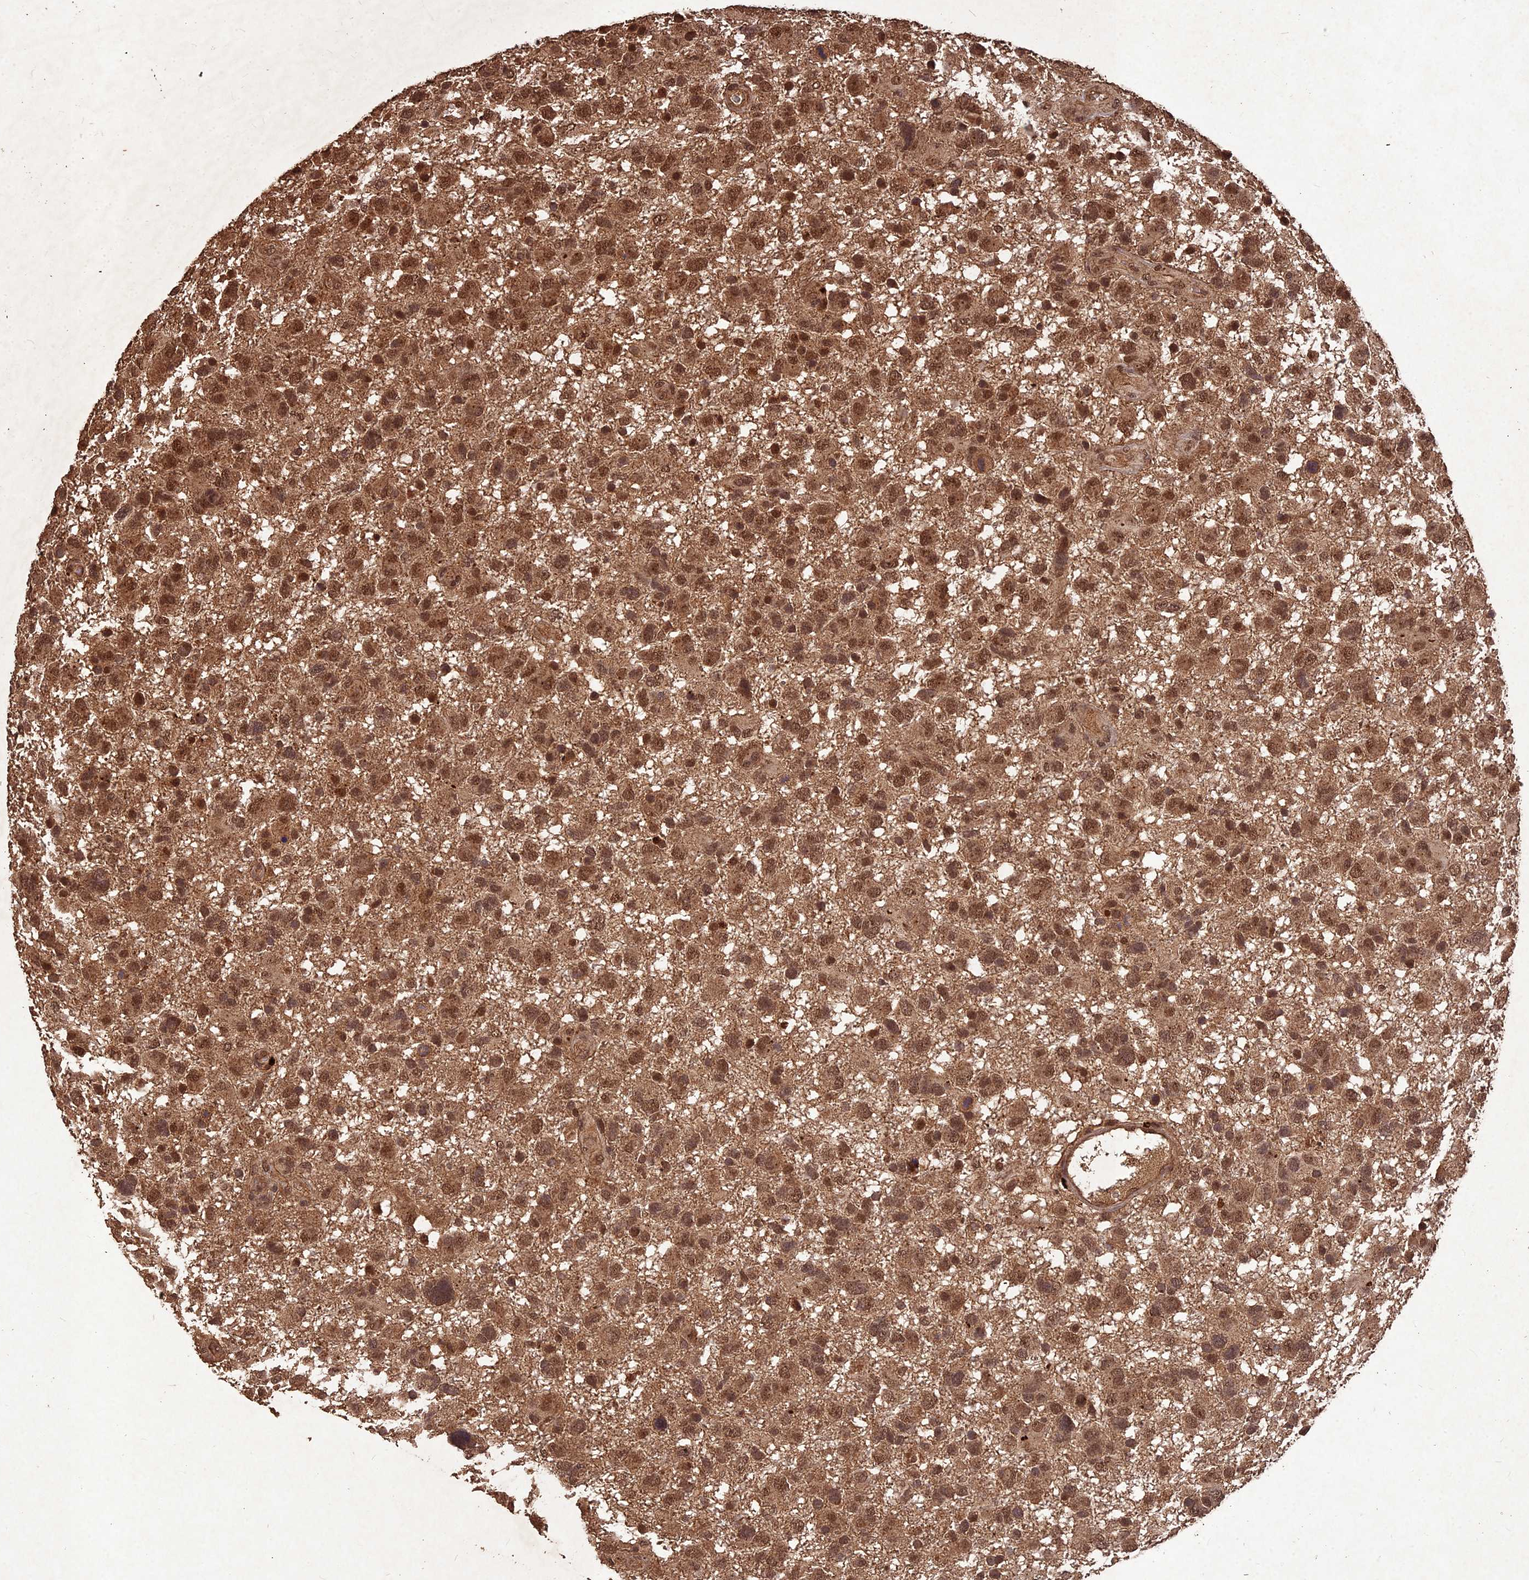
{"staining": {"intensity": "moderate", "quantity": ">75%", "location": "cytoplasmic/membranous,nuclear"}, "tissue": "glioma", "cell_type": "Tumor cells", "image_type": "cancer", "snomed": [{"axis": "morphology", "description": "Glioma, malignant, High grade"}, {"axis": "topography", "description": "Brain"}], "caption": "An image of high-grade glioma (malignant) stained for a protein displays moderate cytoplasmic/membranous and nuclear brown staining in tumor cells.", "gene": "SYMPK", "patient": {"sex": "male", "age": 61}}